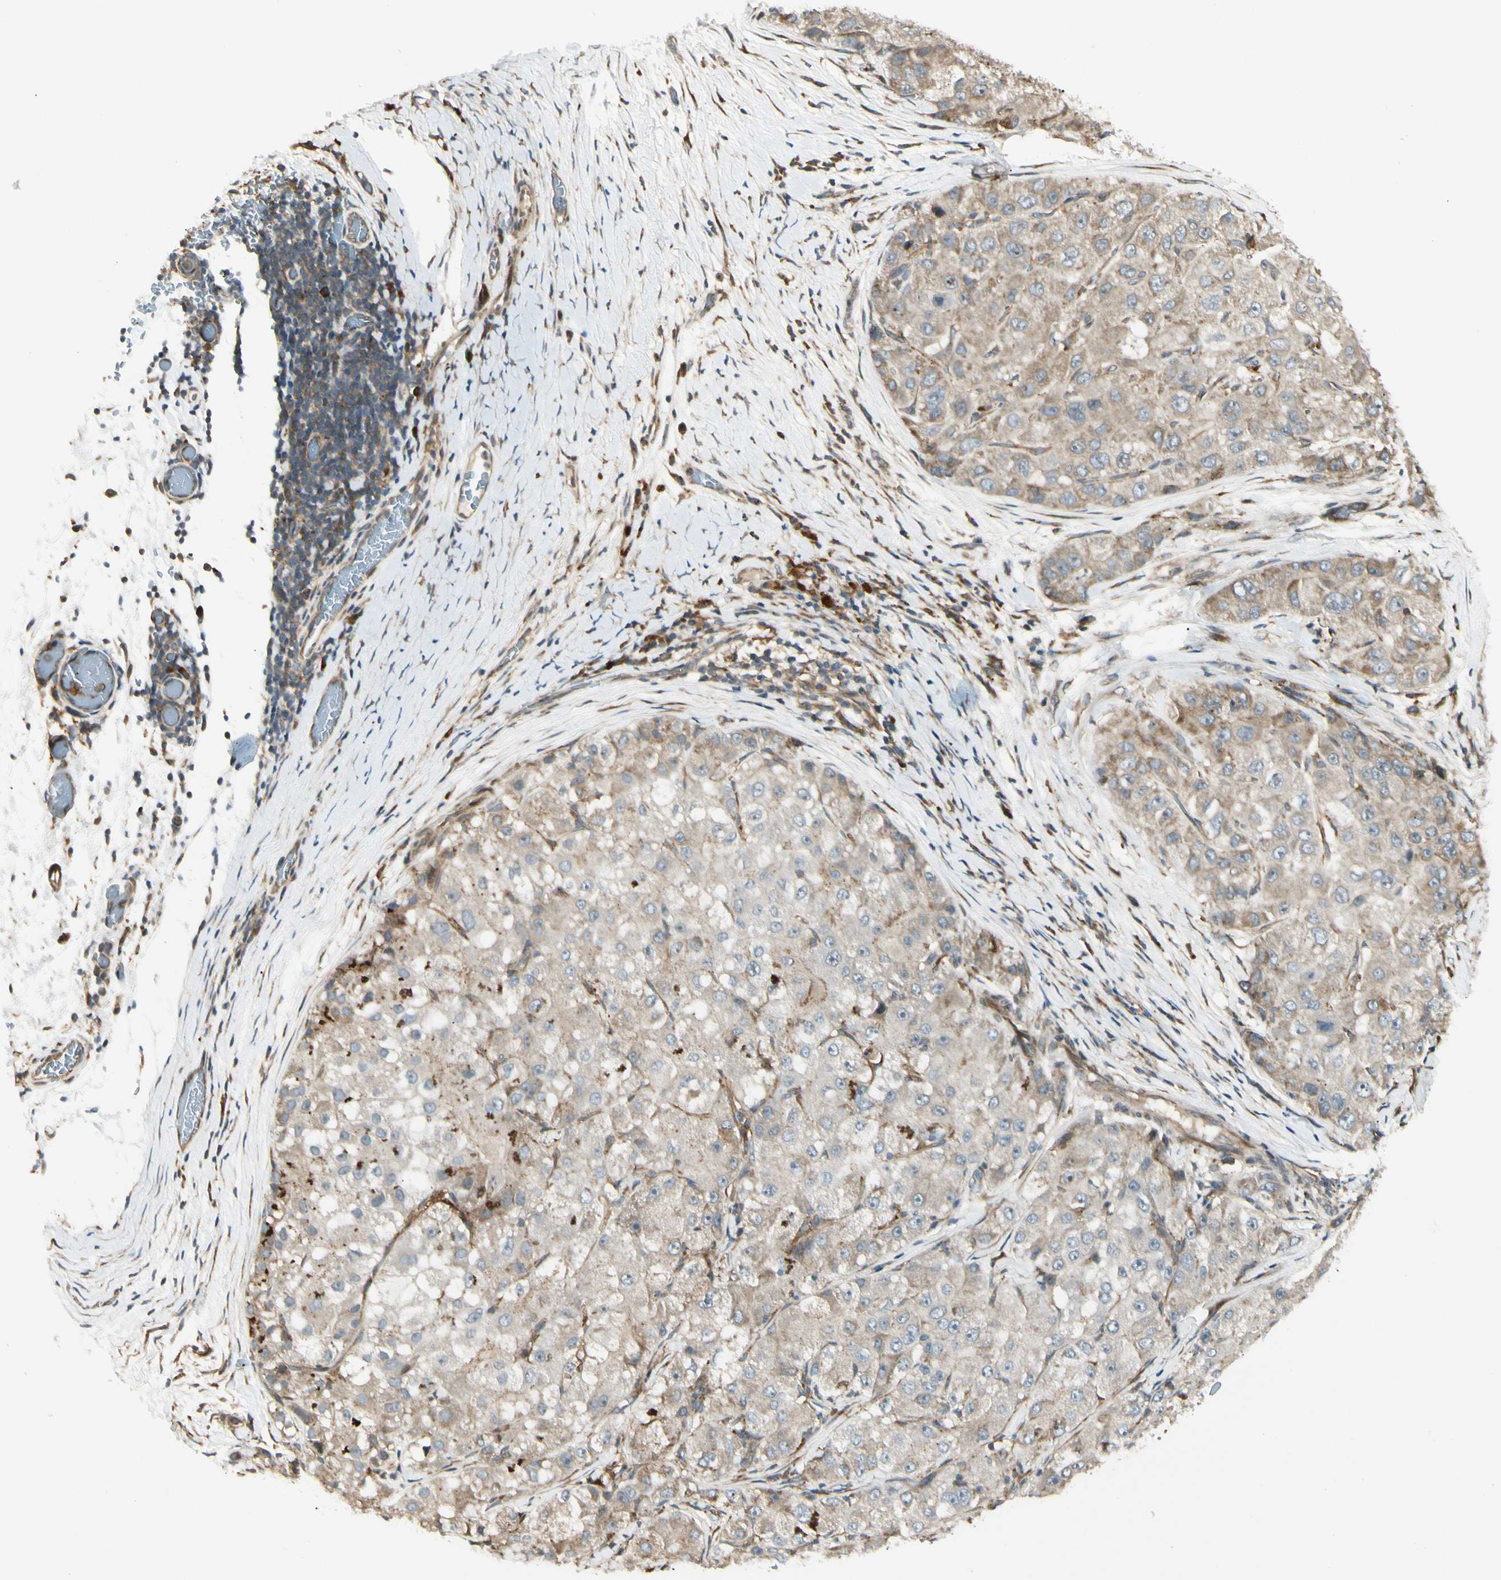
{"staining": {"intensity": "weak", "quantity": ">75%", "location": "cytoplasmic/membranous"}, "tissue": "liver cancer", "cell_type": "Tumor cells", "image_type": "cancer", "snomed": [{"axis": "morphology", "description": "Carcinoma, Hepatocellular, NOS"}, {"axis": "topography", "description": "Liver"}], "caption": "A brown stain labels weak cytoplasmic/membranous positivity of a protein in human liver cancer (hepatocellular carcinoma) tumor cells.", "gene": "FNDC3B", "patient": {"sex": "male", "age": 80}}